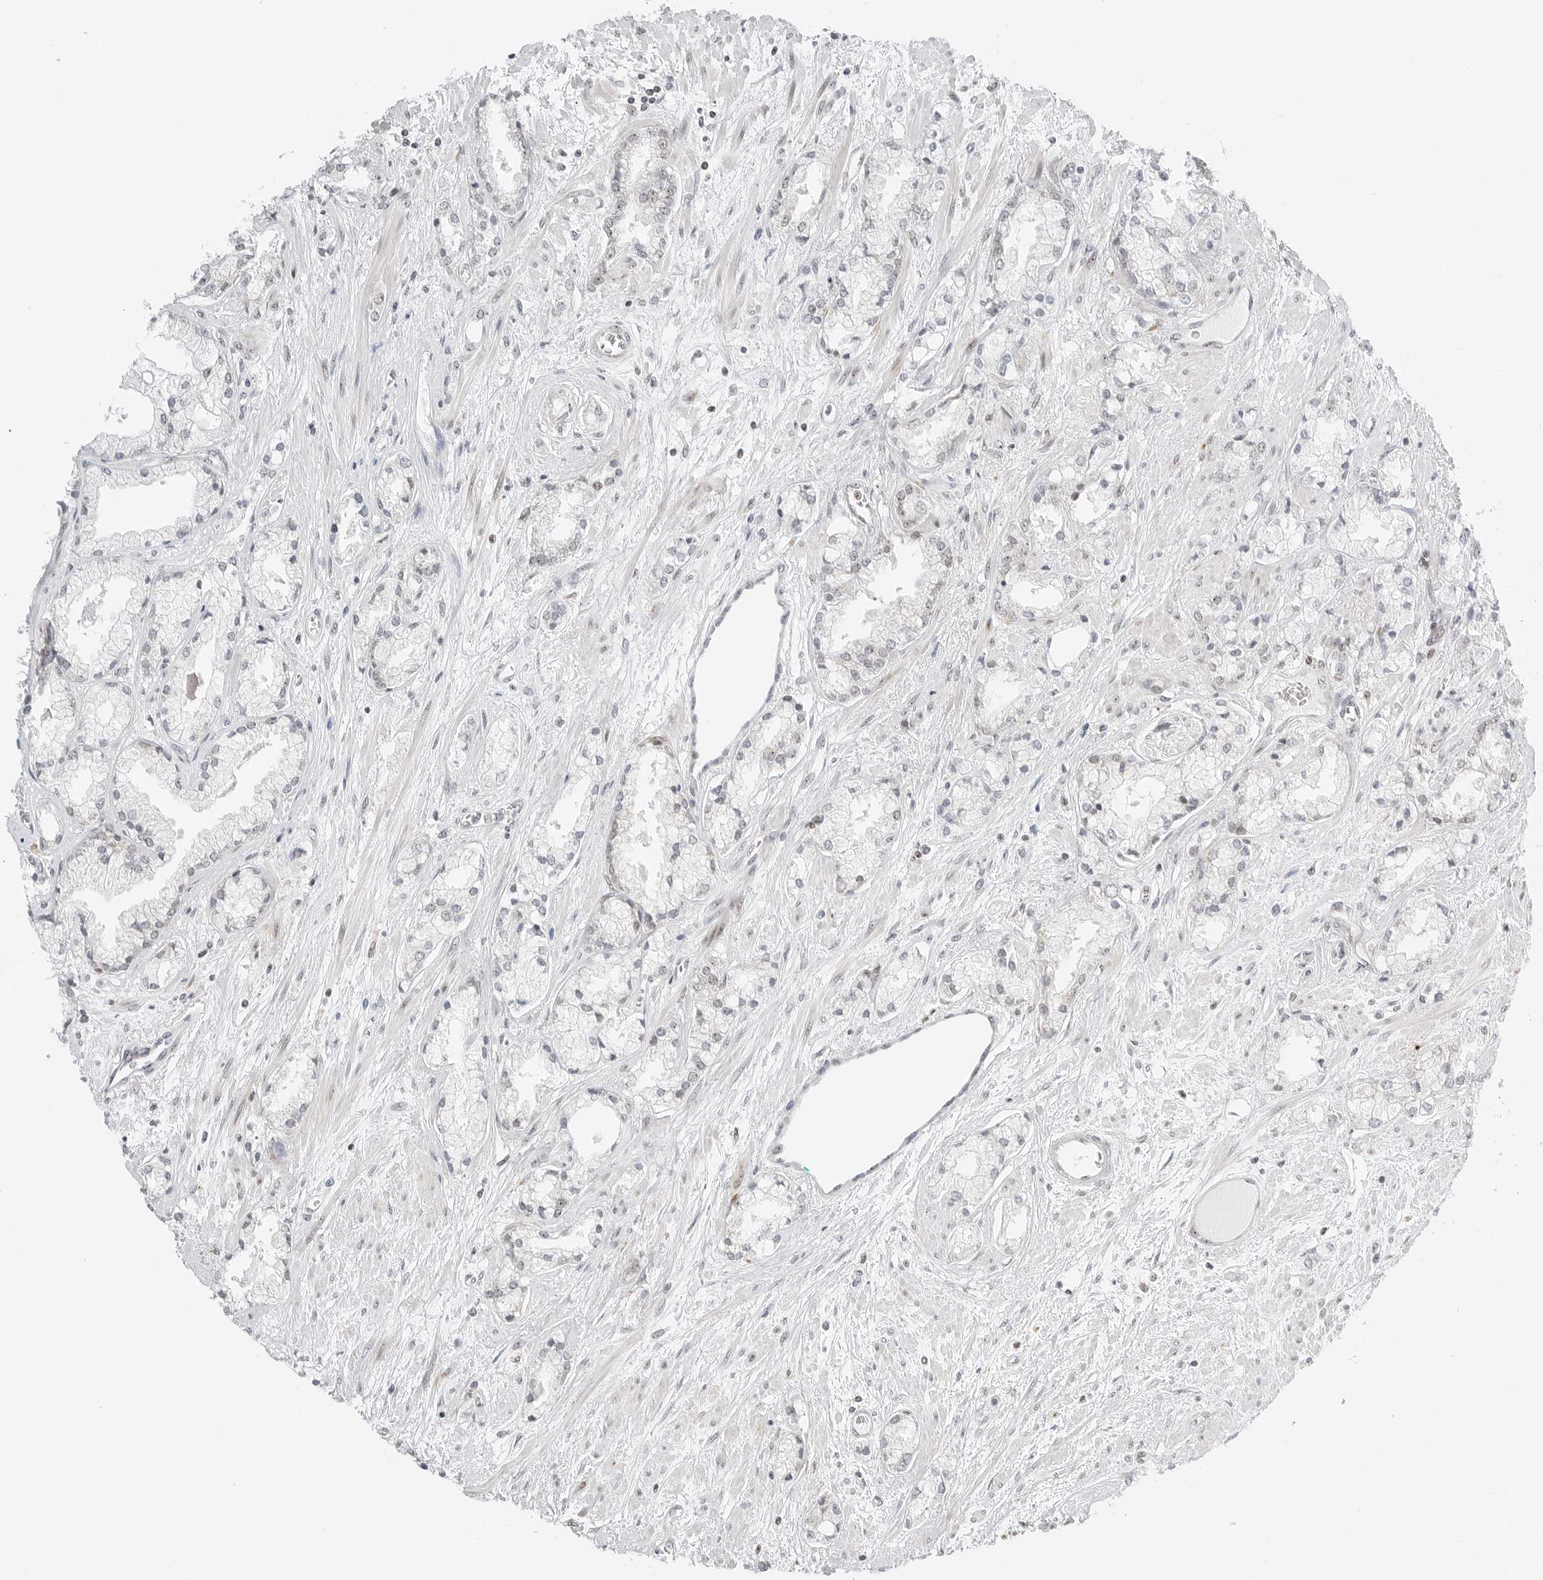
{"staining": {"intensity": "negative", "quantity": "none", "location": "none"}, "tissue": "prostate cancer", "cell_type": "Tumor cells", "image_type": "cancer", "snomed": [{"axis": "morphology", "description": "Adenocarcinoma, High grade"}, {"axis": "topography", "description": "Prostate"}], "caption": "High magnification brightfield microscopy of prostate cancer stained with DAB (brown) and counterstained with hematoxylin (blue): tumor cells show no significant positivity.", "gene": "RIMKLA", "patient": {"sex": "male", "age": 50}}